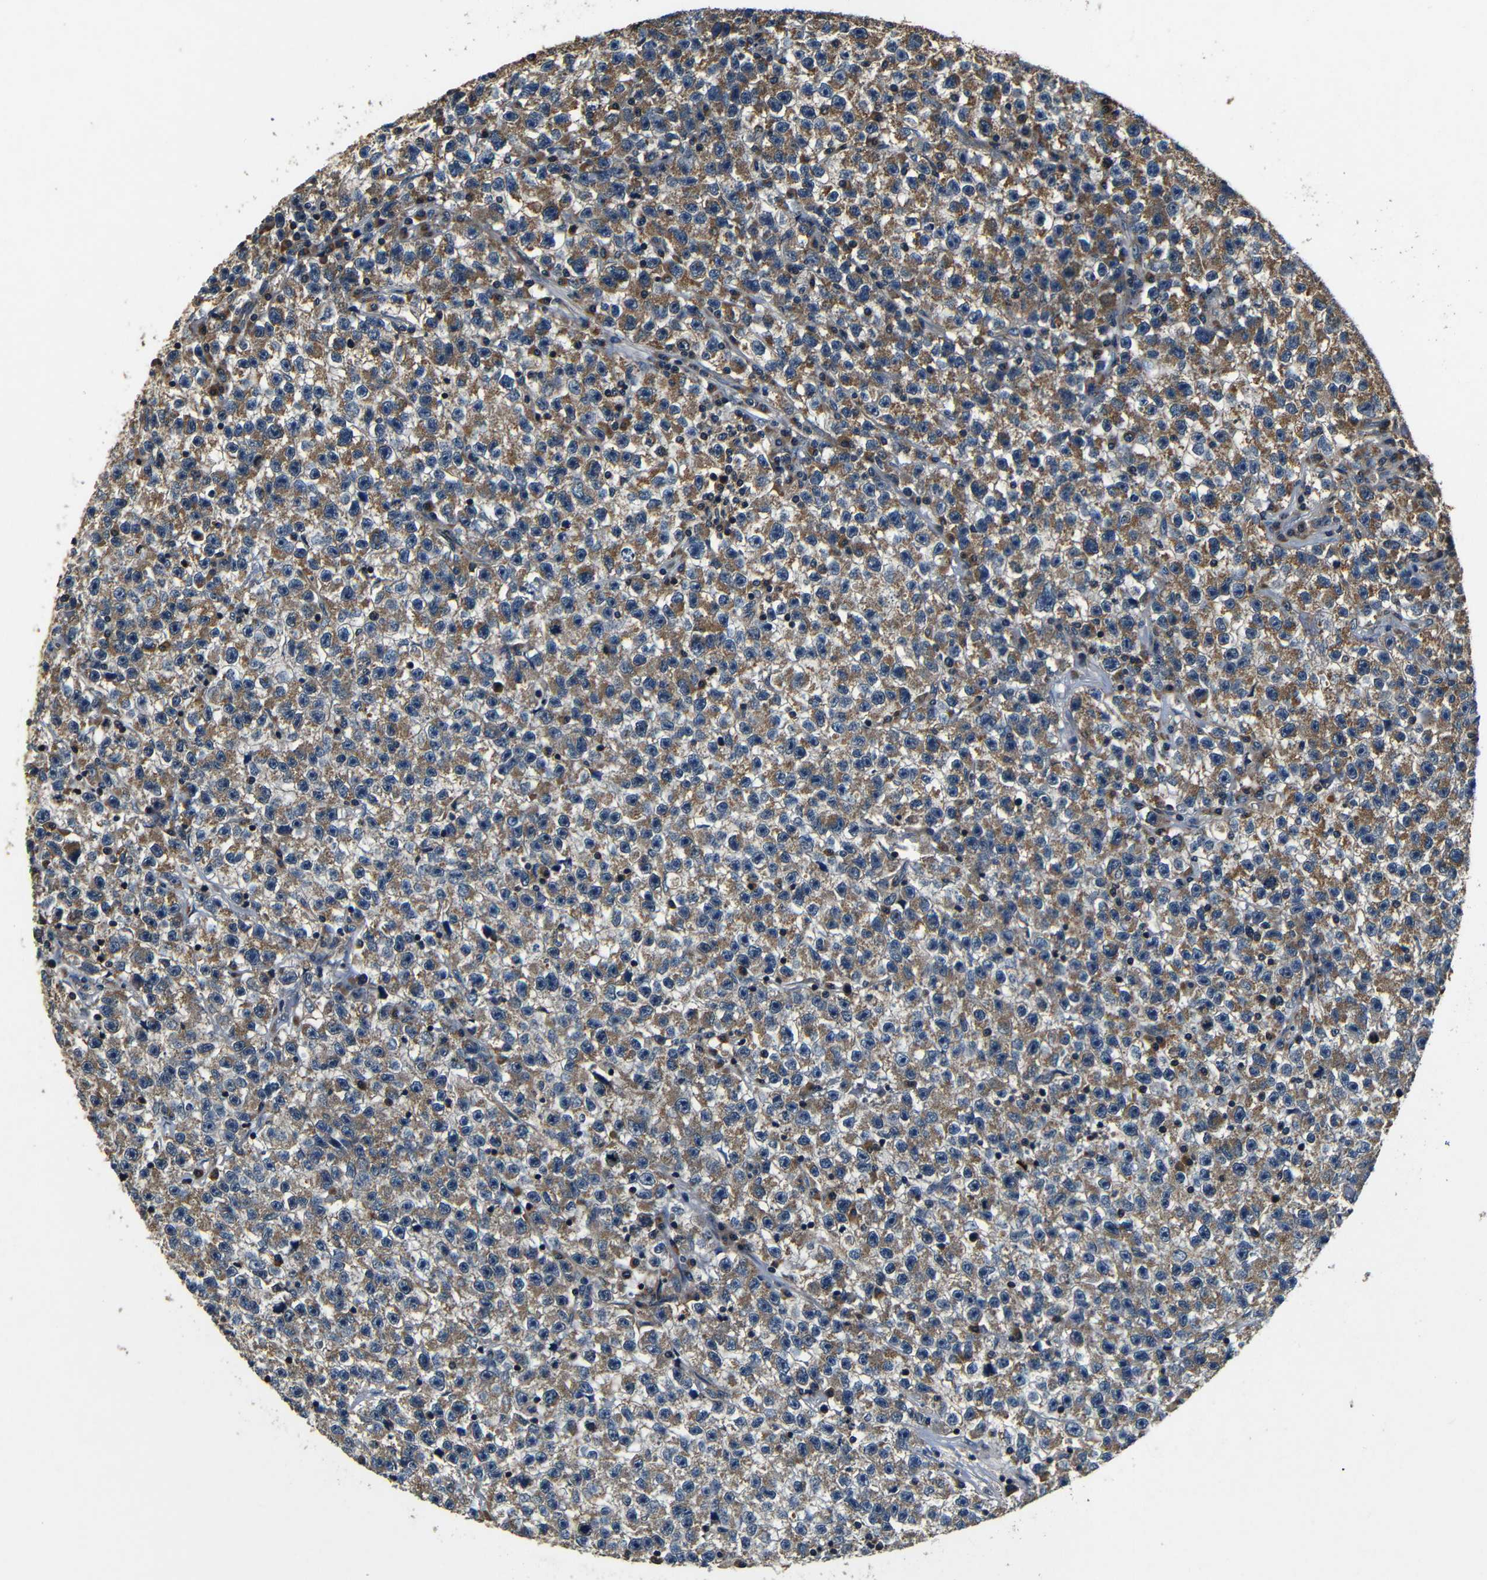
{"staining": {"intensity": "moderate", "quantity": ">75%", "location": "cytoplasmic/membranous"}, "tissue": "testis cancer", "cell_type": "Tumor cells", "image_type": "cancer", "snomed": [{"axis": "morphology", "description": "Seminoma, NOS"}, {"axis": "topography", "description": "Testis"}], "caption": "Tumor cells display moderate cytoplasmic/membranous positivity in about >75% of cells in testis cancer.", "gene": "MTX1", "patient": {"sex": "male", "age": 22}}